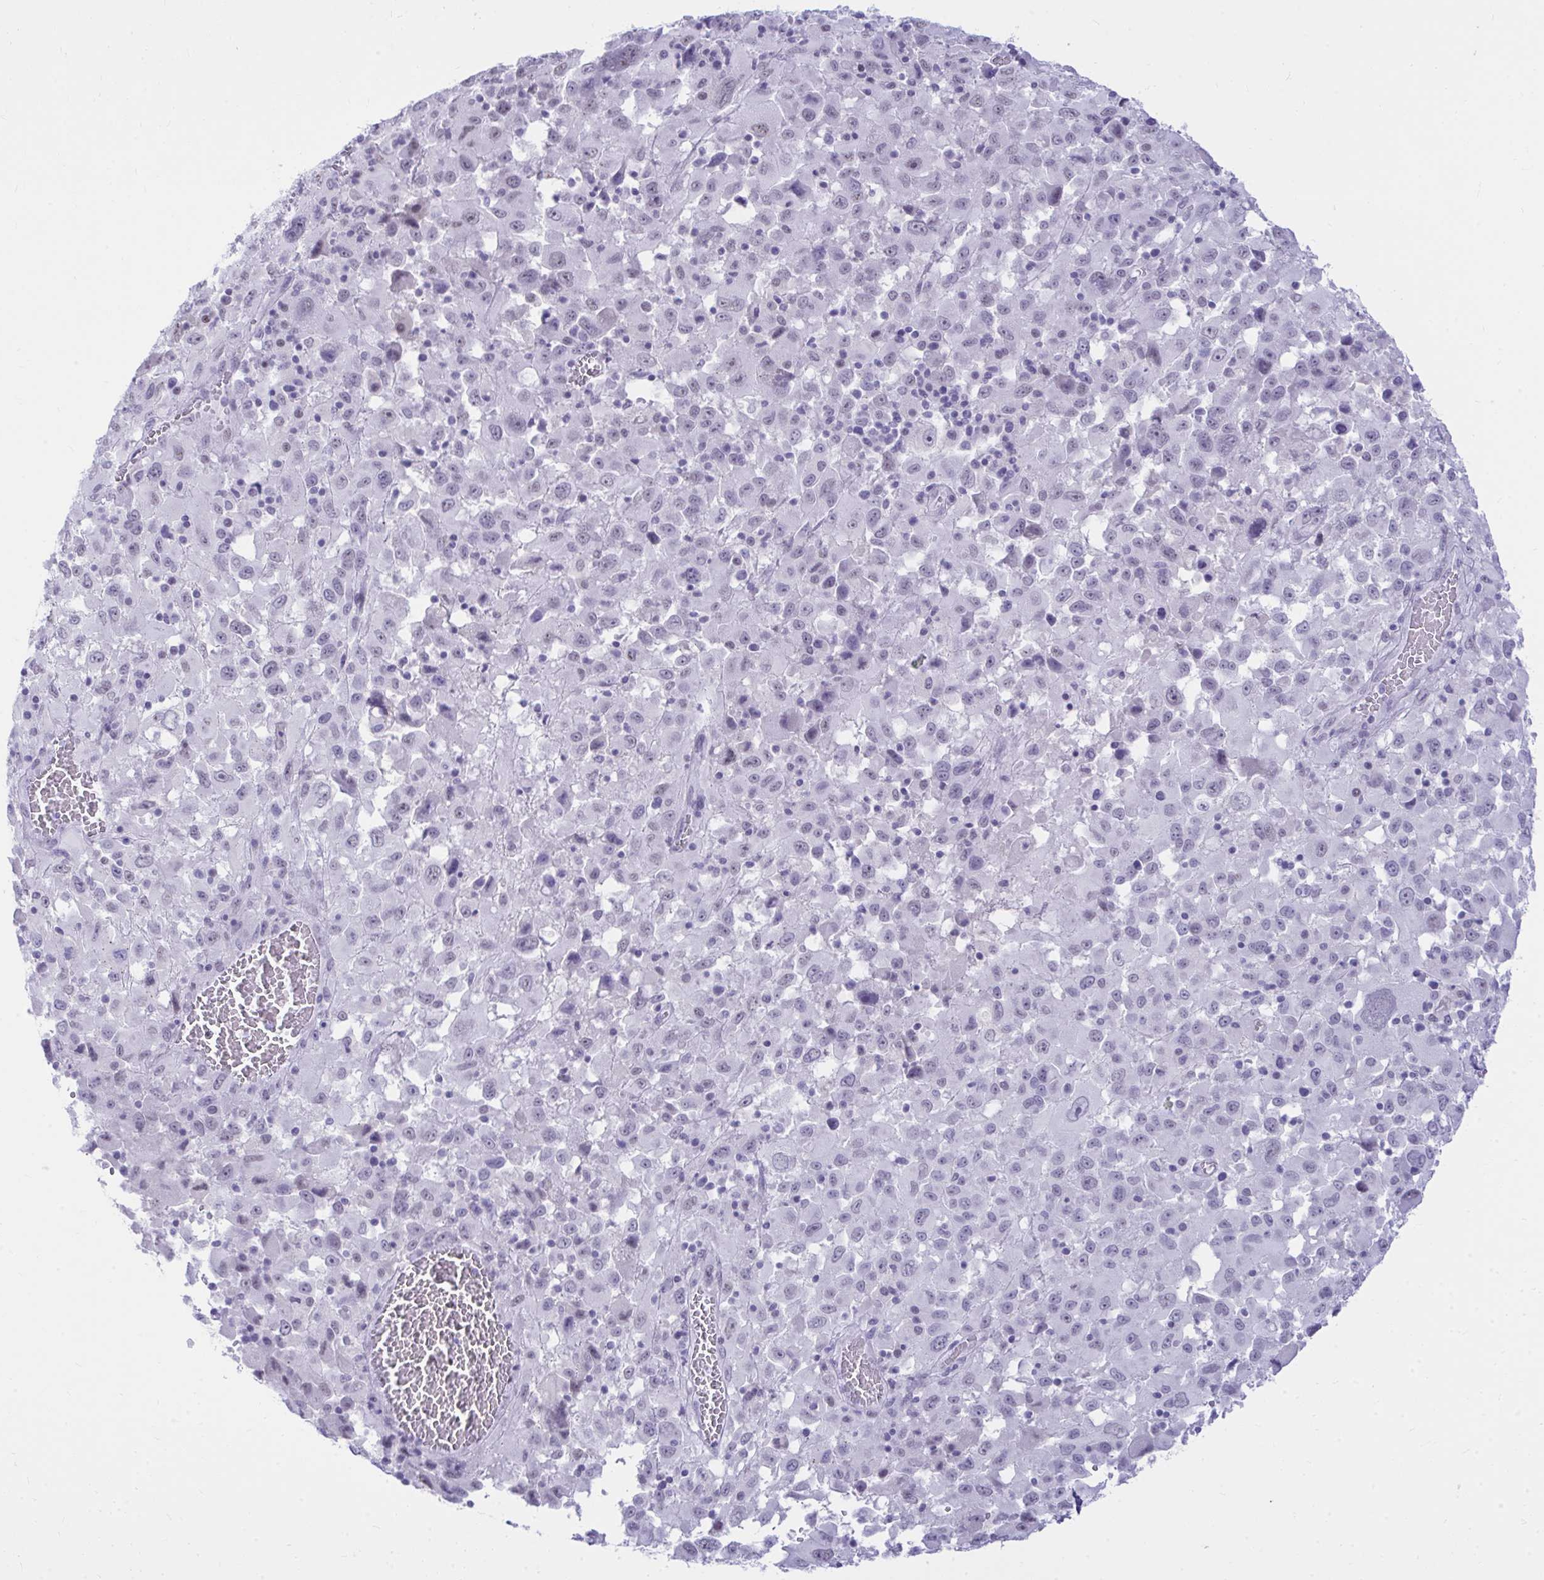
{"staining": {"intensity": "negative", "quantity": "none", "location": "none"}, "tissue": "melanoma", "cell_type": "Tumor cells", "image_type": "cancer", "snomed": [{"axis": "morphology", "description": "Malignant melanoma, Metastatic site"}, {"axis": "topography", "description": "Soft tissue"}], "caption": "High magnification brightfield microscopy of melanoma stained with DAB (3,3'-diaminobenzidine) (brown) and counterstained with hematoxylin (blue): tumor cells show no significant positivity.", "gene": "OR5F1", "patient": {"sex": "male", "age": 50}}